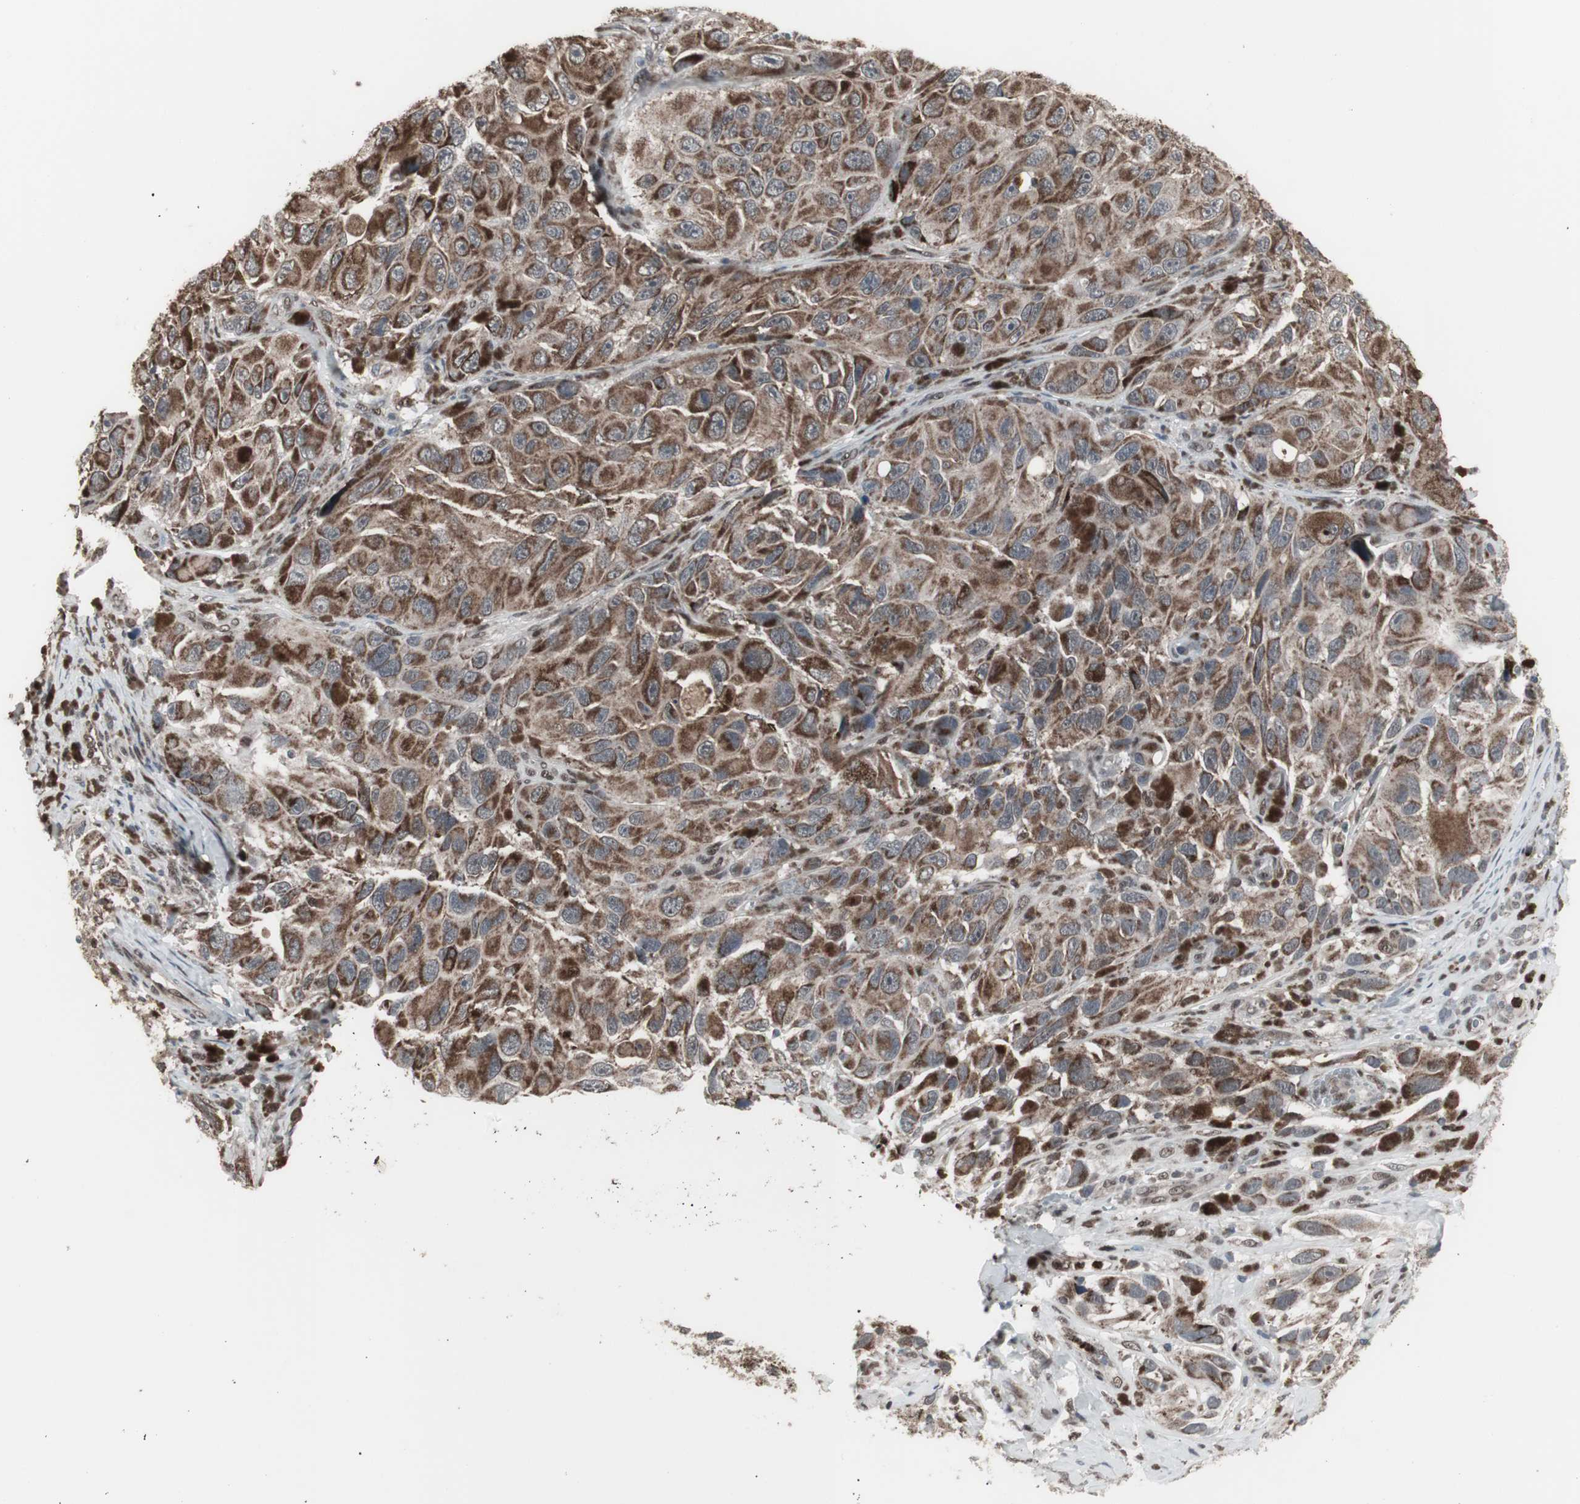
{"staining": {"intensity": "strong", "quantity": ">75%", "location": "cytoplasmic/membranous"}, "tissue": "melanoma", "cell_type": "Tumor cells", "image_type": "cancer", "snomed": [{"axis": "morphology", "description": "Malignant melanoma, NOS"}, {"axis": "topography", "description": "Skin"}], "caption": "A micrograph of human melanoma stained for a protein demonstrates strong cytoplasmic/membranous brown staining in tumor cells. (Stains: DAB in brown, nuclei in blue, Microscopy: brightfield microscopy at high magnification).", "gene": "RXRA", "patient": {"sex": "female", "age": 73}}